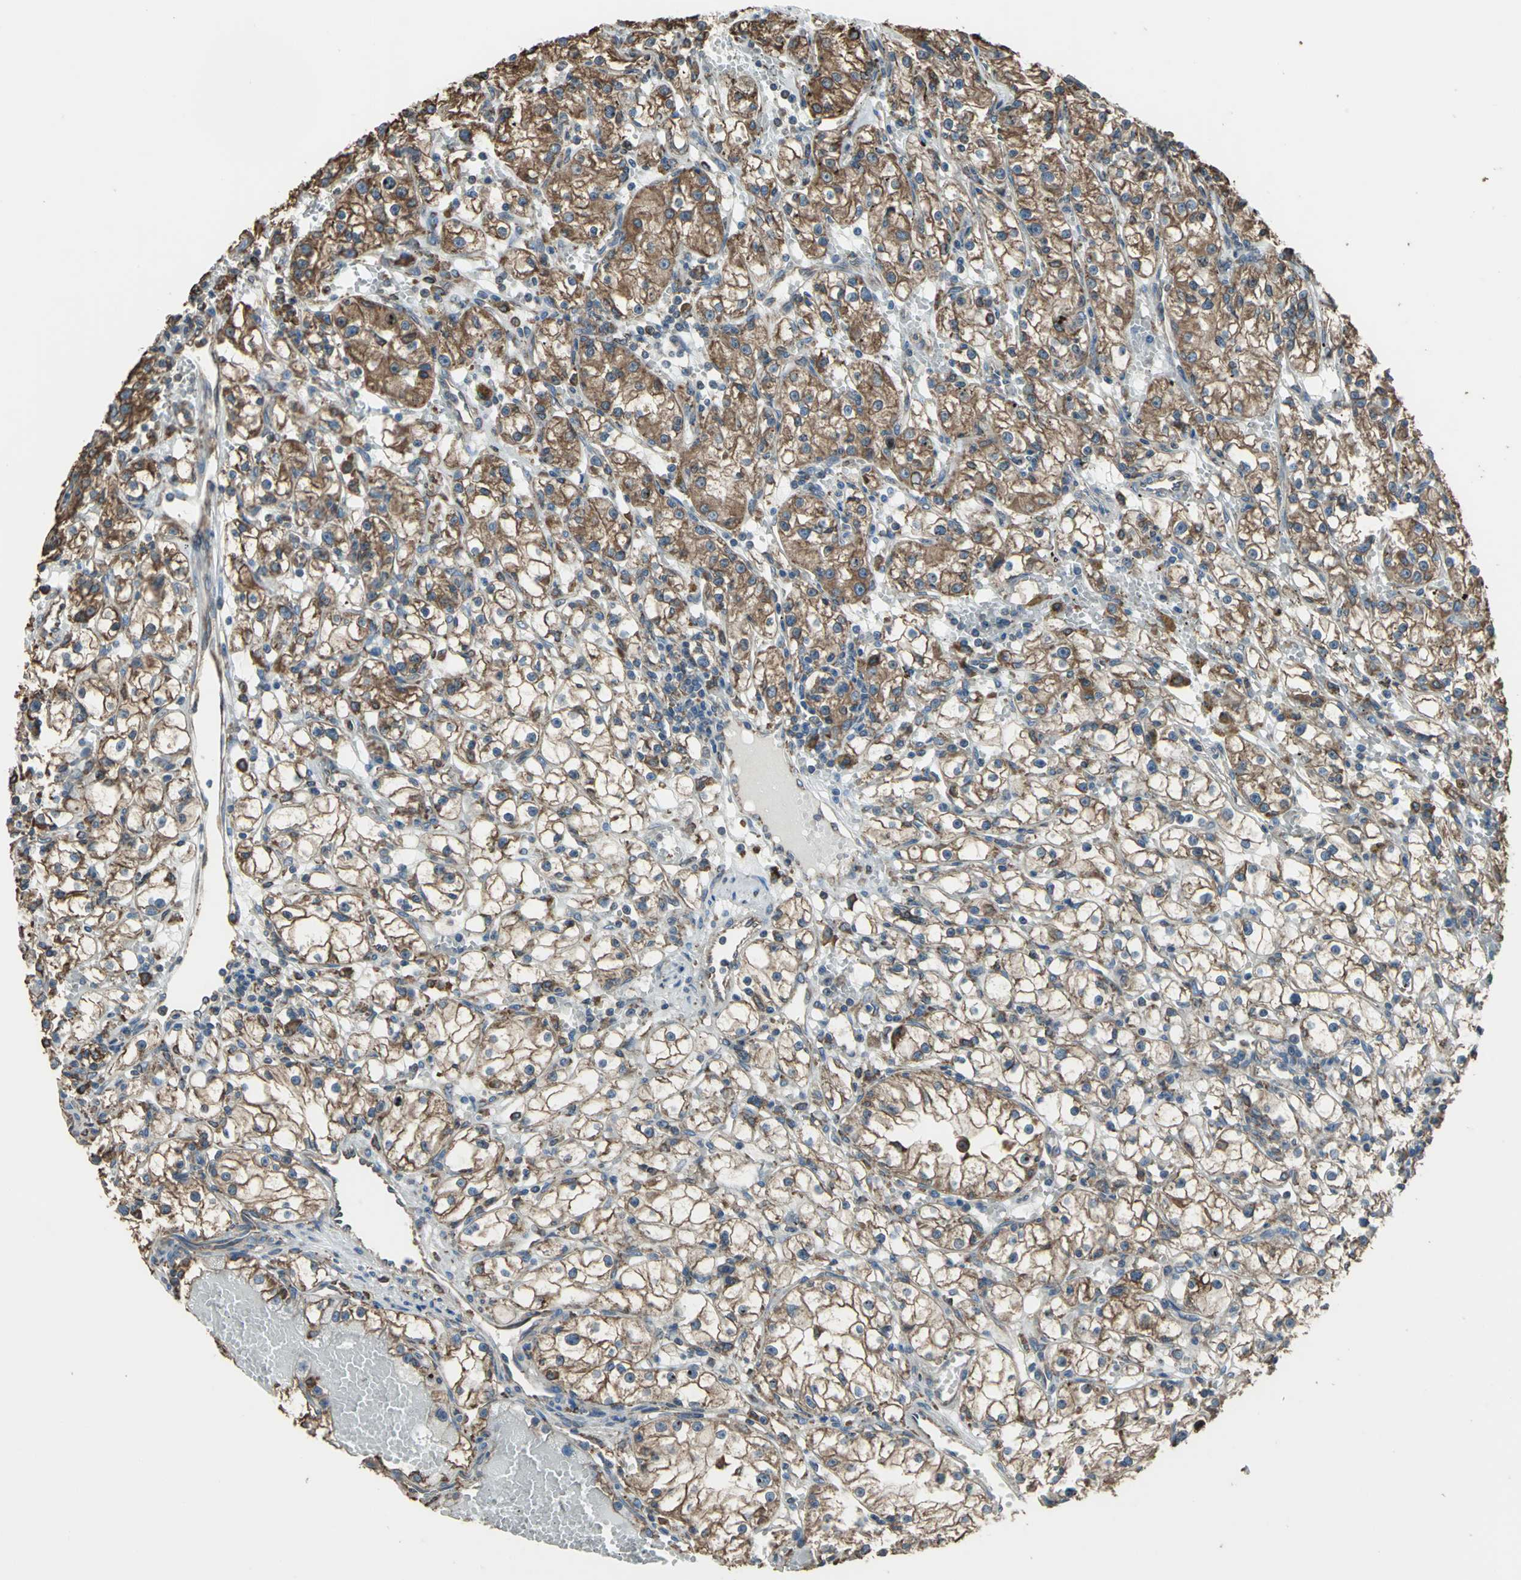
{"staining": {"intensity": "strong", "quantity": ">75%", "location": "cytoplasmic/membranous"}, "tissue": "renal cancer", "cell_type": "Tumor cells", "image_type": "cancer", "snomed": [{"axis": "morphology", "description": "Adenocarcinoma, NOS"}, {"axis": "topography", "description": "Kidney"}], "caption": "DAB (3,3'-diaminobenzidine) immunohistochemical staining of renal cancer (adenocarcinoma) shows strong cytoplasmic/membranous protein staining in about >75% of tumor cells.", "gene": "GPANK1", "patient": {"sex": "male", "age": 56}}